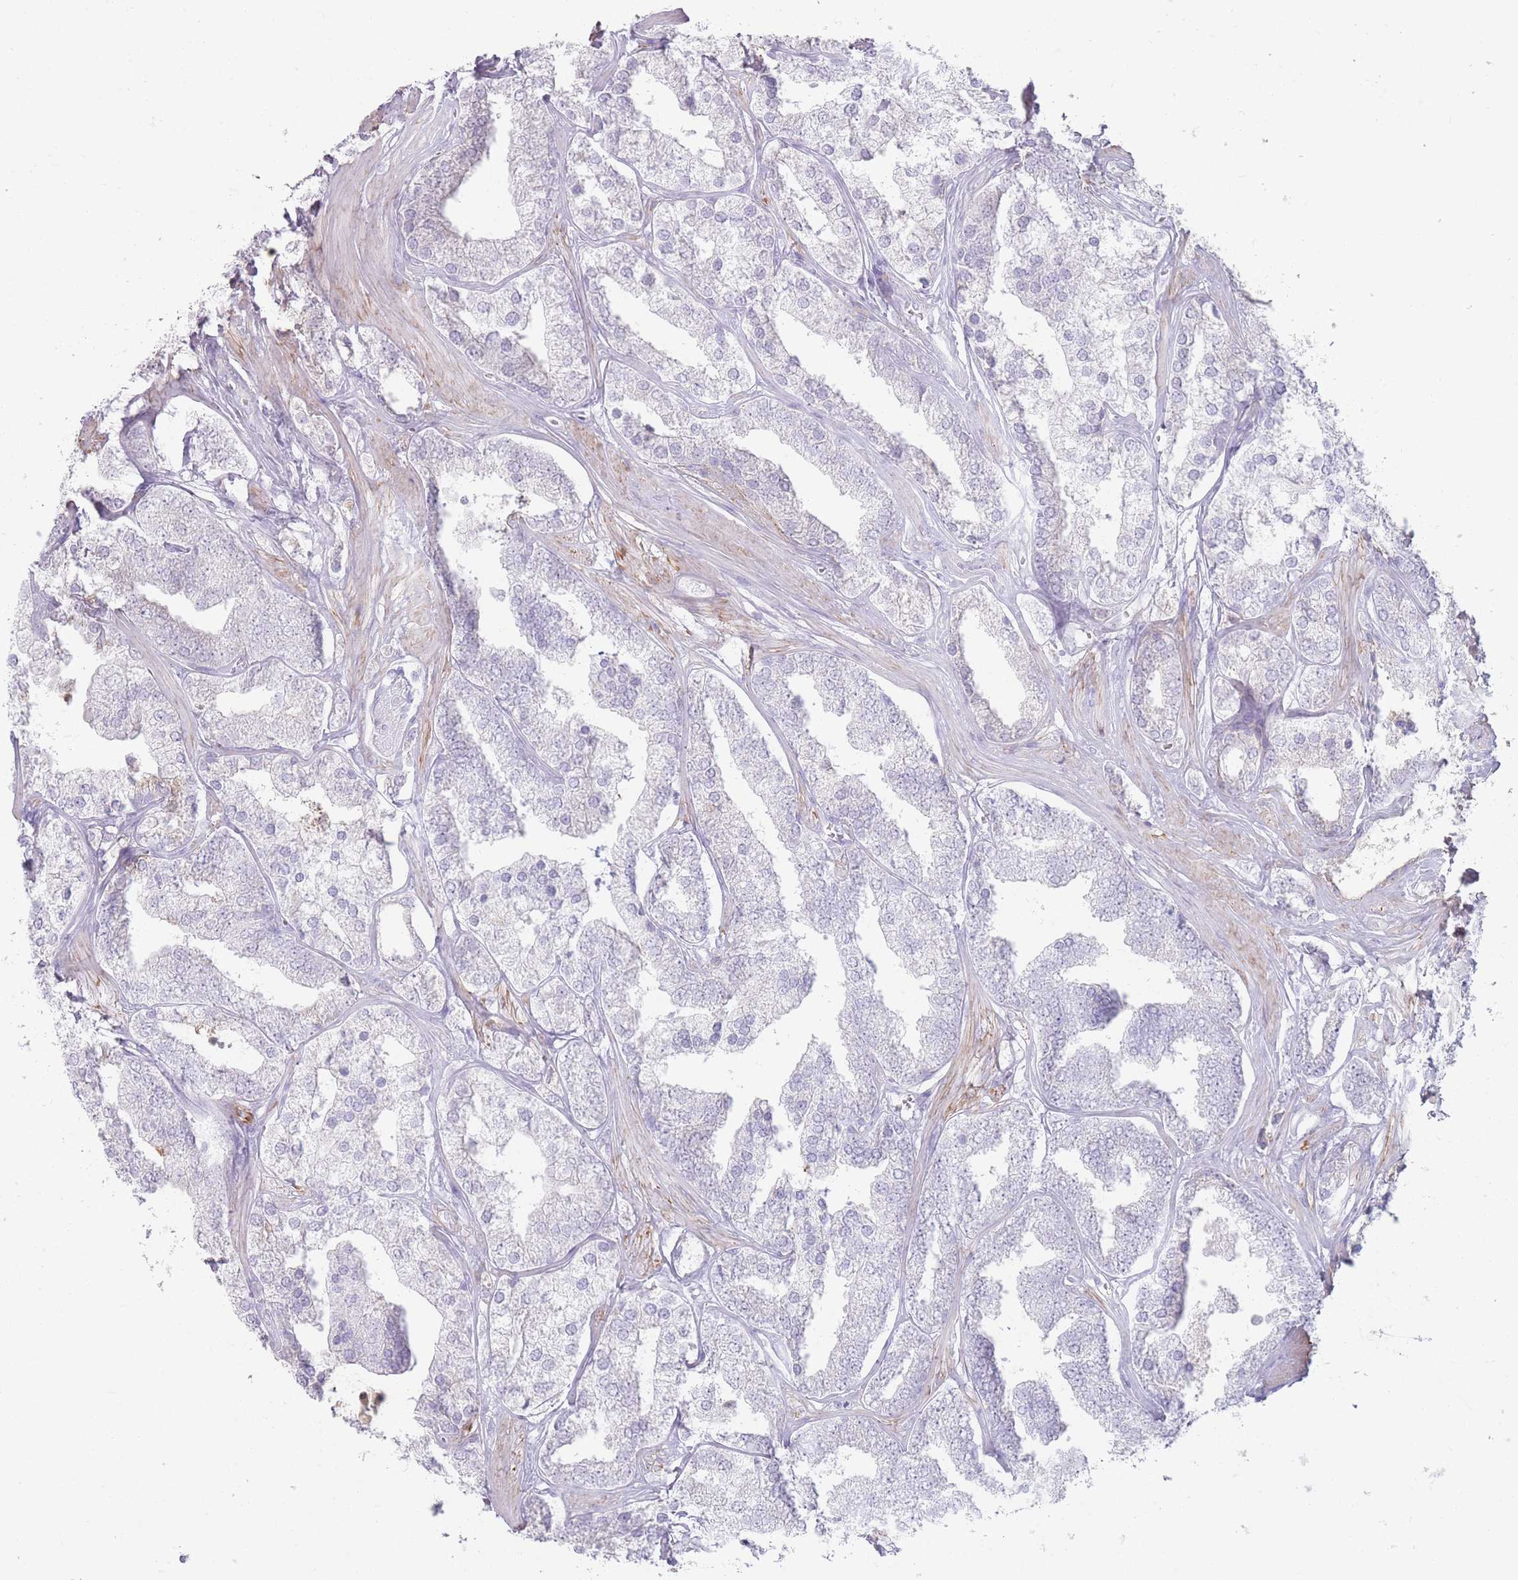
{"staining": {"intensity": "negative", "quantity": "none", "location": "none"}, "tissue": "prostate cancer", "cell_type": "Tumor cells", "image_type": "cancer", "snomed": [{"axis": "morphology", "description": "Adenocarcinoma, High grade"}, {"axis": "topography", "description": "Prostate"}], "caption": "This is an immunohistochemistry (IHC) image of human prostate cancer. There is no expression in tumor cells.", "gene": "RHBG", "patient": {"sex": "male", "age": 50}}